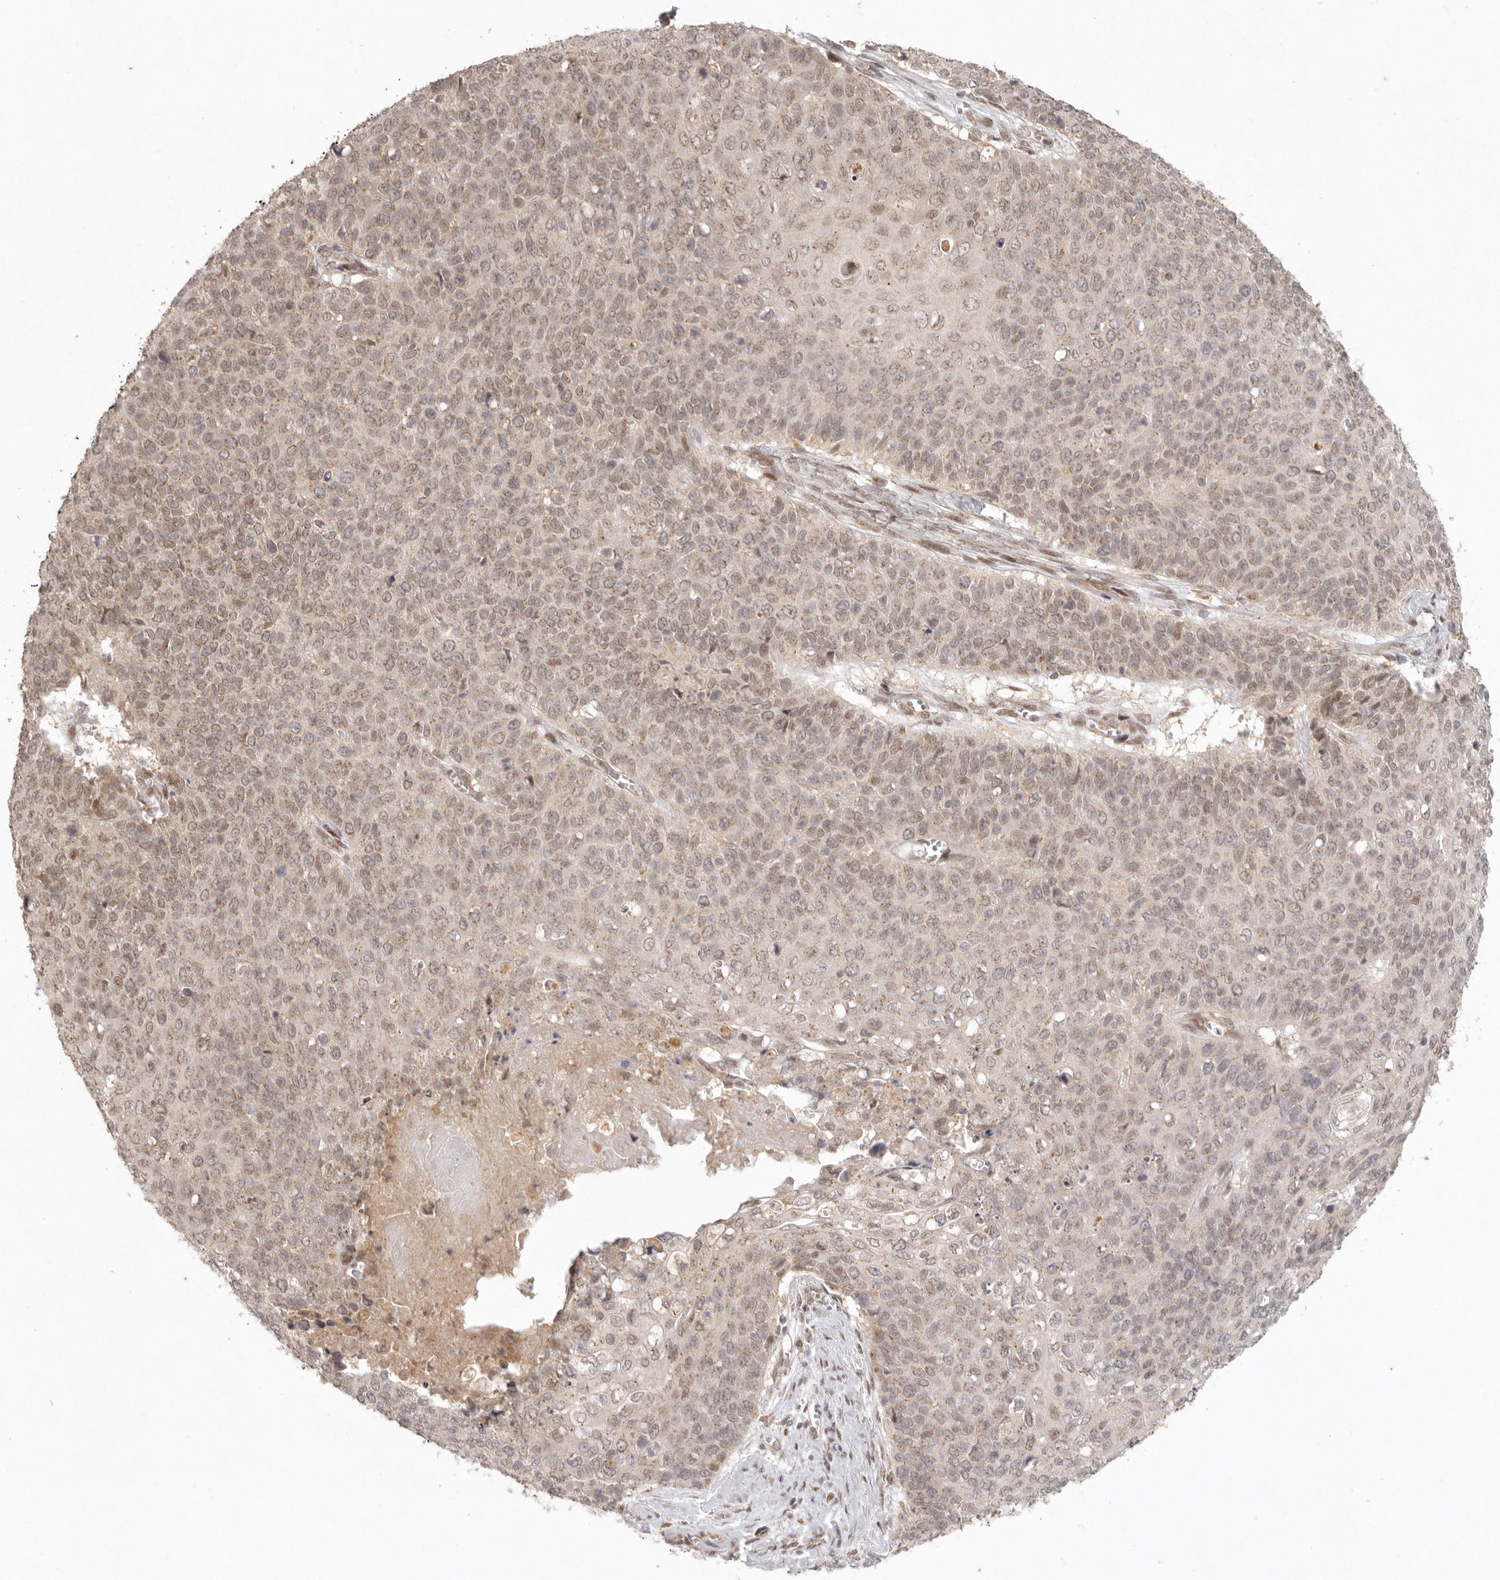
{"staining": {"intensity": "weak", "quantity": ">75%", "location": "cytoplasmic/membranous,nuclear"}, "tissue": "cervical cancer", "cell_type": "Tumor cells", "image_type": "cancer", "snomed": [{"axis": "morphology", "description": "Squamous cell carcinoma, NOS"}, {"axis": "topography", "description": "Cervix"}], "caption": "This is an image of immunohistochemistry staining of cervical cancer, which shows weak positivity in the cytoplasmic/membranous and nuclear of tumor cells.", "gene": "LRRC75A", "patient": {"sex": "female", "age": 39}}